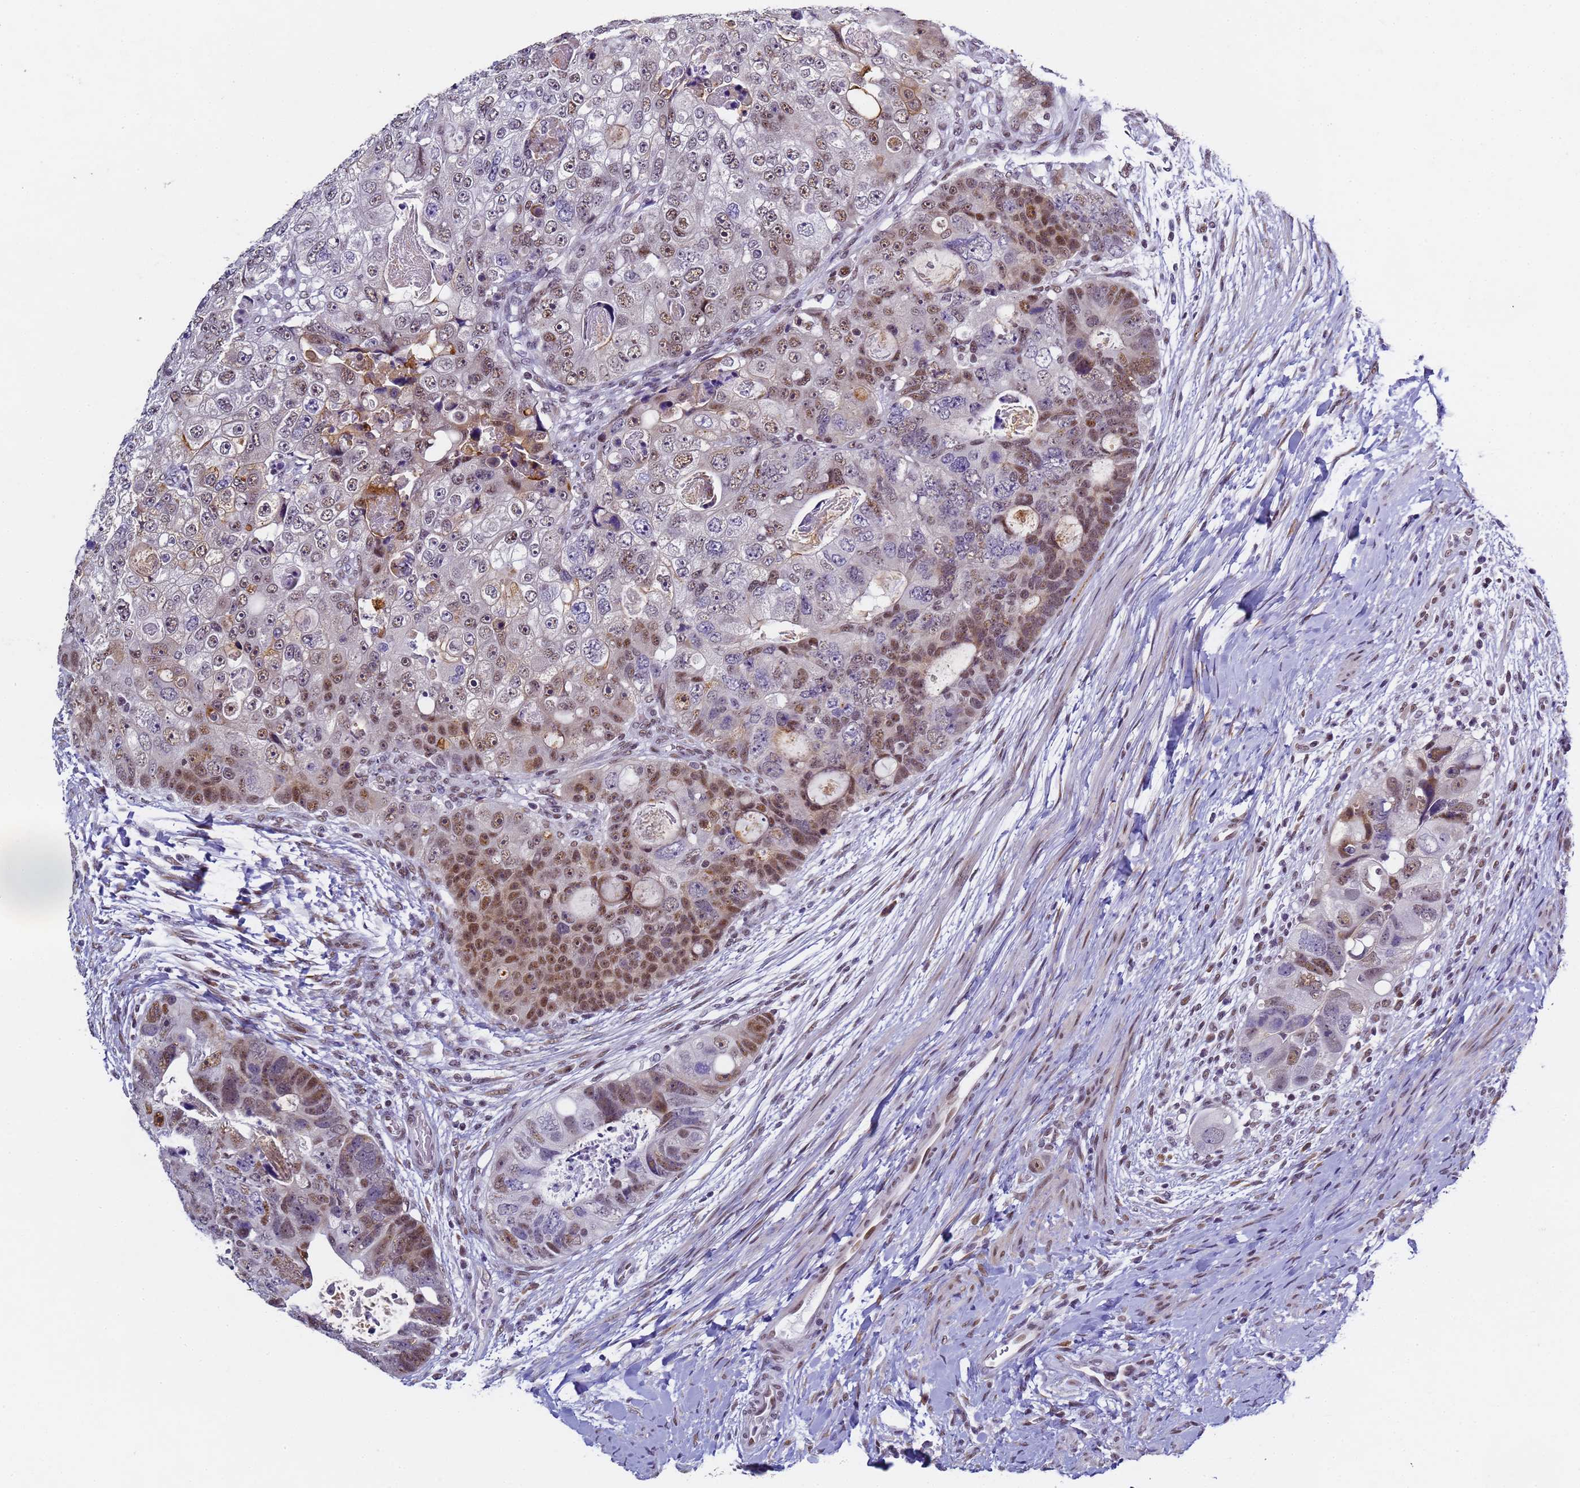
{"staining": {"intensity": "moderate", "quantity": "25%-75%", "location": "nuclear"}, "tissue": "colorectal cancer", "cell_type": "Tumor cells", "image_type": "cancer", "snomed": [{"axis": "morphology", "description": "Adenocarcinoma, NOS"}, {"axis": "topography", "description": "Rectum"}], "caption": "Colorectal cancer (adenocarcinoma) stained with IHC reveals moderate nuclear positivity in approximately 25%-75% of tumor cells.", "gene": "FNBP4", "patient": {"sex": "male", "age": 59}}